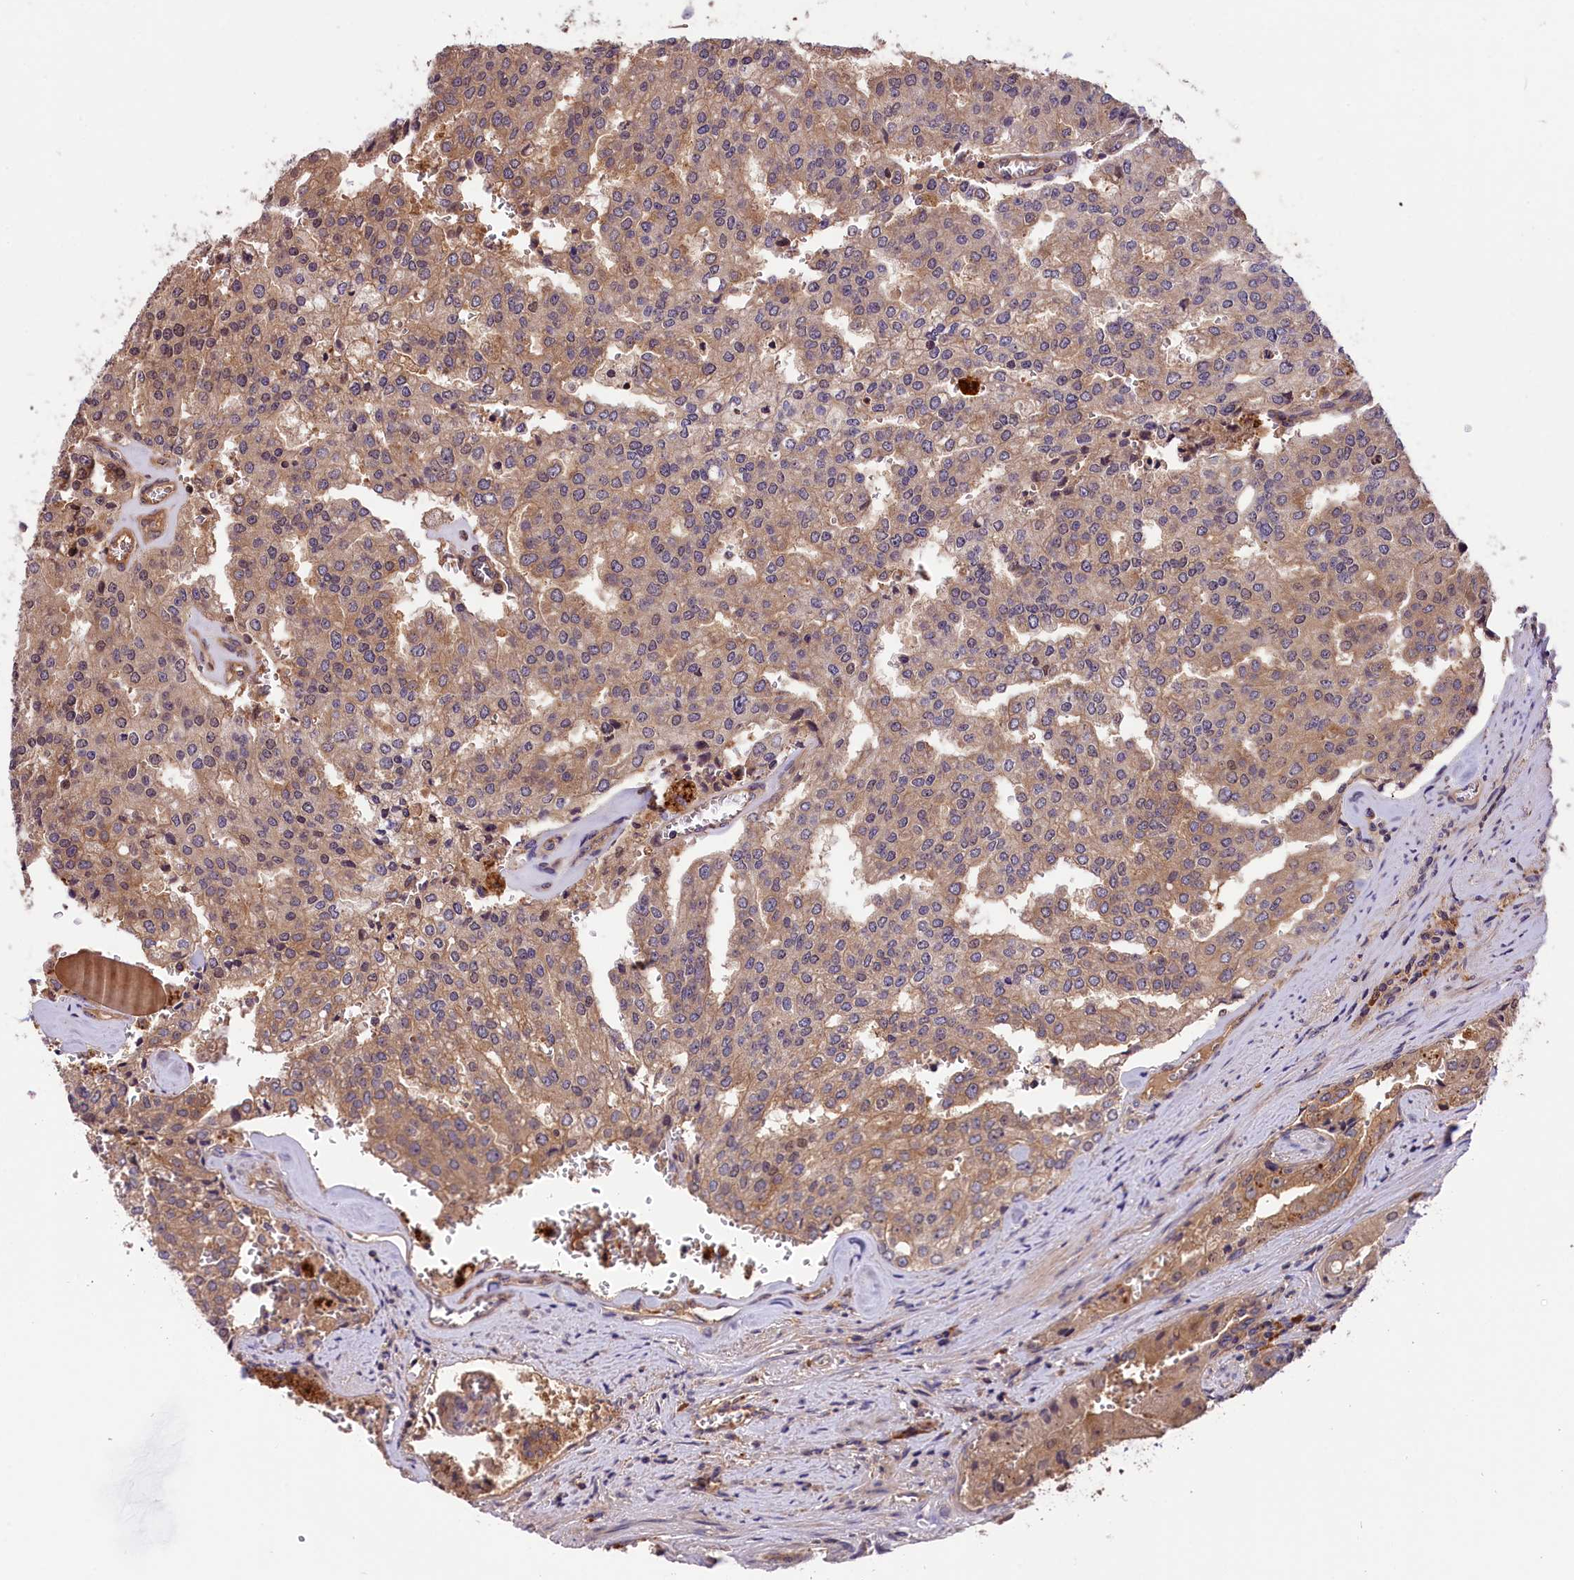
{"staining": {"intensity": "moderate", "quantity": "25%-75%", "location": "cytoplasmic/membranous,nuclear"}, "tissue": "prostate cancer", "cell_type": "Tumor cells", "image_type": "cancer", "snomed": [{"axis": "morphology", "description": "Adenocarcinoma, High grade"}, {"axis": "topography", "description": "Prostate"}], "caption": "High-magnification brightfield microscopy of high-grade adenocarcinoma (prostate) stained with DAB (brown) and counterstained with hematoxylin (blue). tumor cells exhibit moderate cytoplasmic/membranous and nuclear expression is present in about25%-75% of cells.", "gene": "SETD6", "patient": {"sex": "male", "age": 68}}